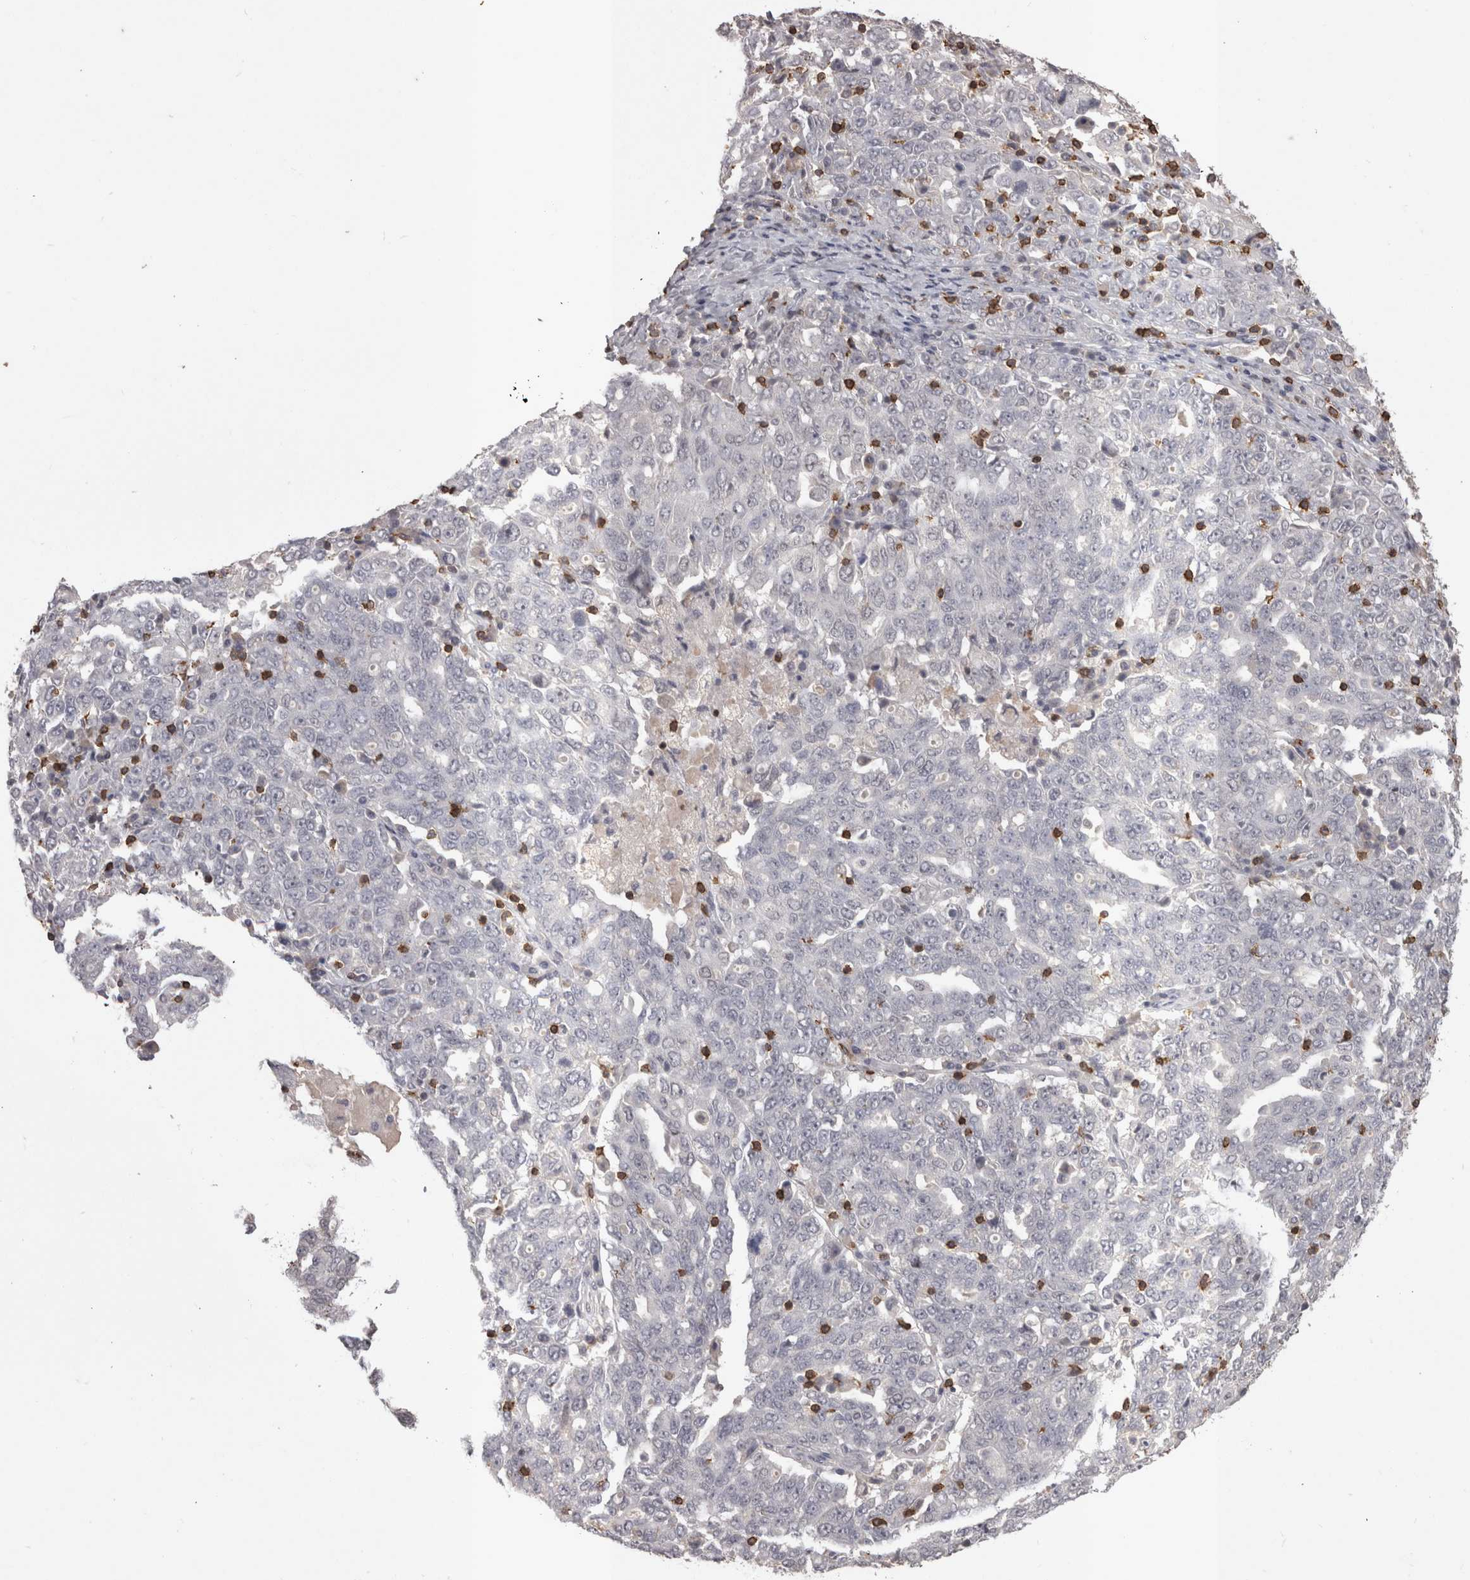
{"staining": {"intensity": "negative", "quantity": "none", "location": "none"}, "tissue": "ovarian cancer", "cell_type": "Tumor cells", "image_type": "cancer", "snomed": [{"axis": "morphology", "description": "Carcinoma, endometroid"}, {"axis": "topography", "description": "Ovary"}], "caption": "Image shows no significant protein staining in tumor cells of ovarian cancer.", "gene": "SKAP1", "patient": {"sex": "female", "age": 62}}